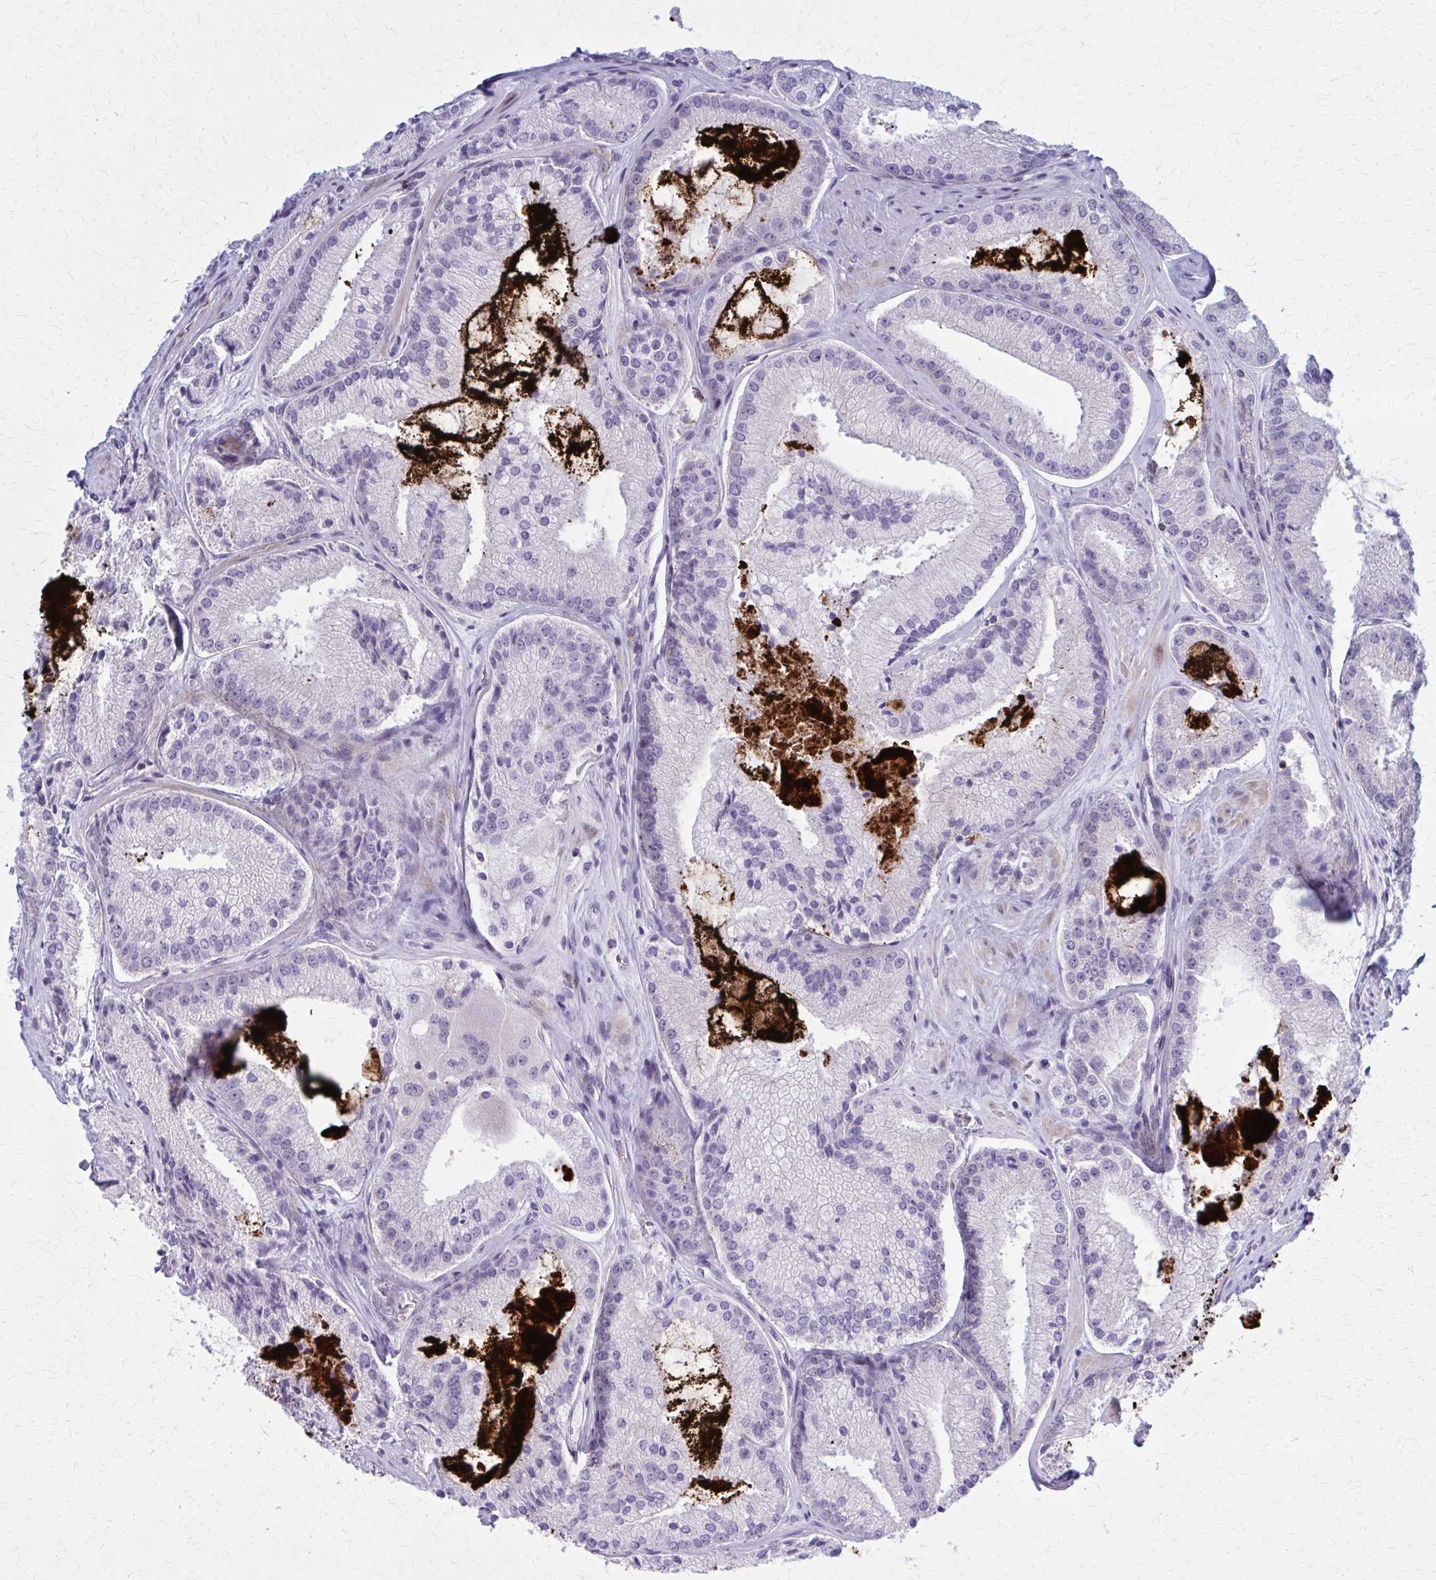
{"staining": {"intensity": "negative", "quantity": "none", "location": "none"}, "tissue": "prostate cancer", "cell_type": "Tumor cells", "image_type": "cancer", "snomed": [{"axis": "morphology", "description": "Adenocarcinoma, High grade"}, {"axis": "topography", "description": "Prostate"}], "caption": "A histopathology image of human prostate cancer is negative for staining in tumor cells.", "gene": "PEDS1", "patient": {"sex": "male", "age": 73}}